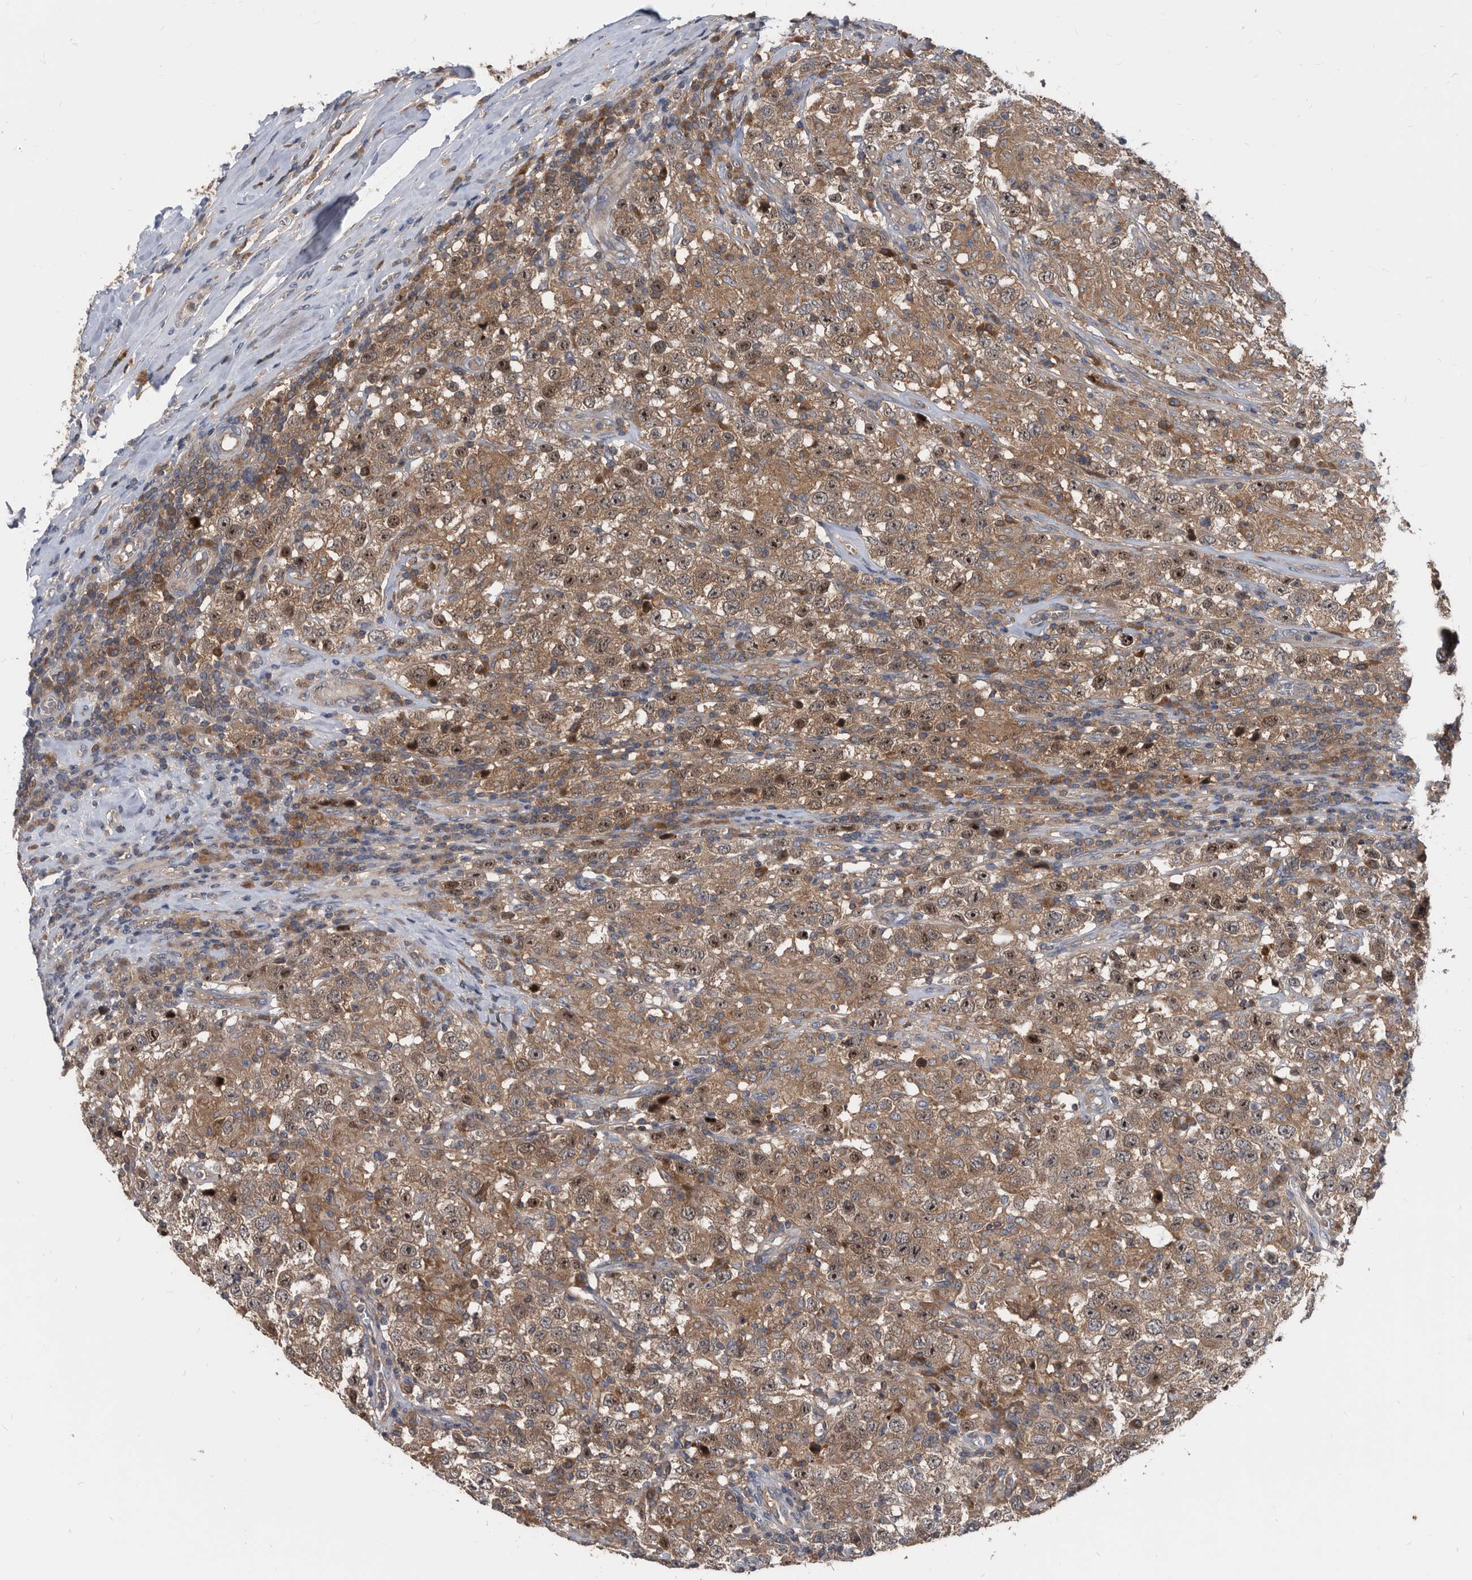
{"staining": {"intensity": "moderate", "quantity": ">75%", "location": "cytoplasmic/membranous,nuclear"}, "tissue": "testis cancer", "cell_type": "Tumor cells", "image_type": "cancer", "snomed": [{"axis": "morphology", "description": "Seminoma, NOS"}, {"axis": "topography", "description": "Testis"}], "caption": "DAB immunohistochemical staining of seminoma (testis) reveals moderate cytoplasmic/membranous and nuclear protein expression in about >75% of tumor cells.", "gene": "APEH", "patient": {"sex": "male", "age": 41}}